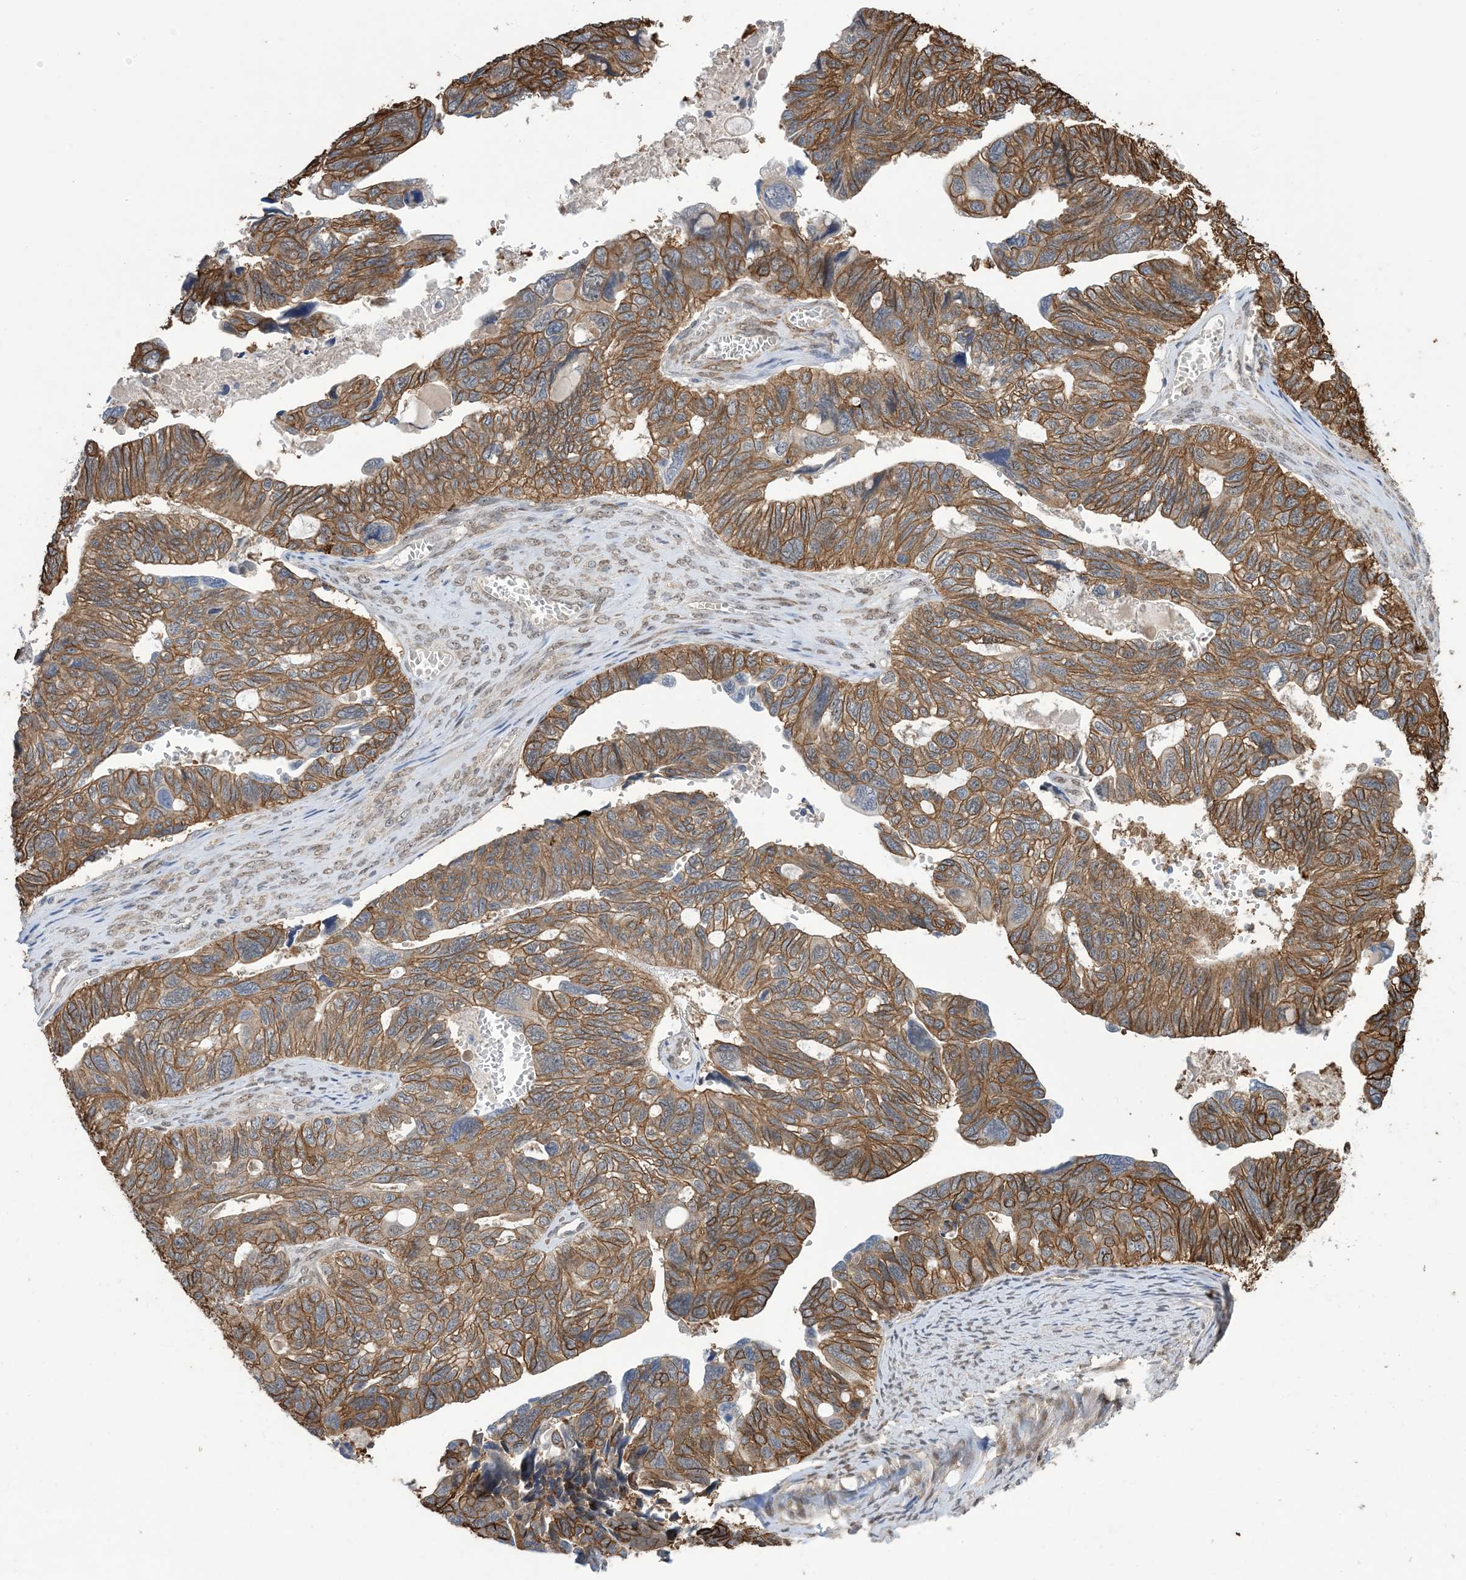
{"staining": {"intensity": "moderate", "quantity": ">75%", "location": "cytoplasmic/membranous"}, "tissue": "ovarian cancer", "cell_type": "Tumor cells", "image_type": "cancer", "snomed": [{"axis": "morphology", "description": "Cystadenocarcinoma, serous, NOS"}, {"axis": "topography", "description": "Ovary"}], "caption": "A brown stain labels moderate cytoplasmic/membranous expression of a protein in ovarian cancer tumor cells.", "gene": "ZNF8", "patient": {"sex": "female", "age": 79}}